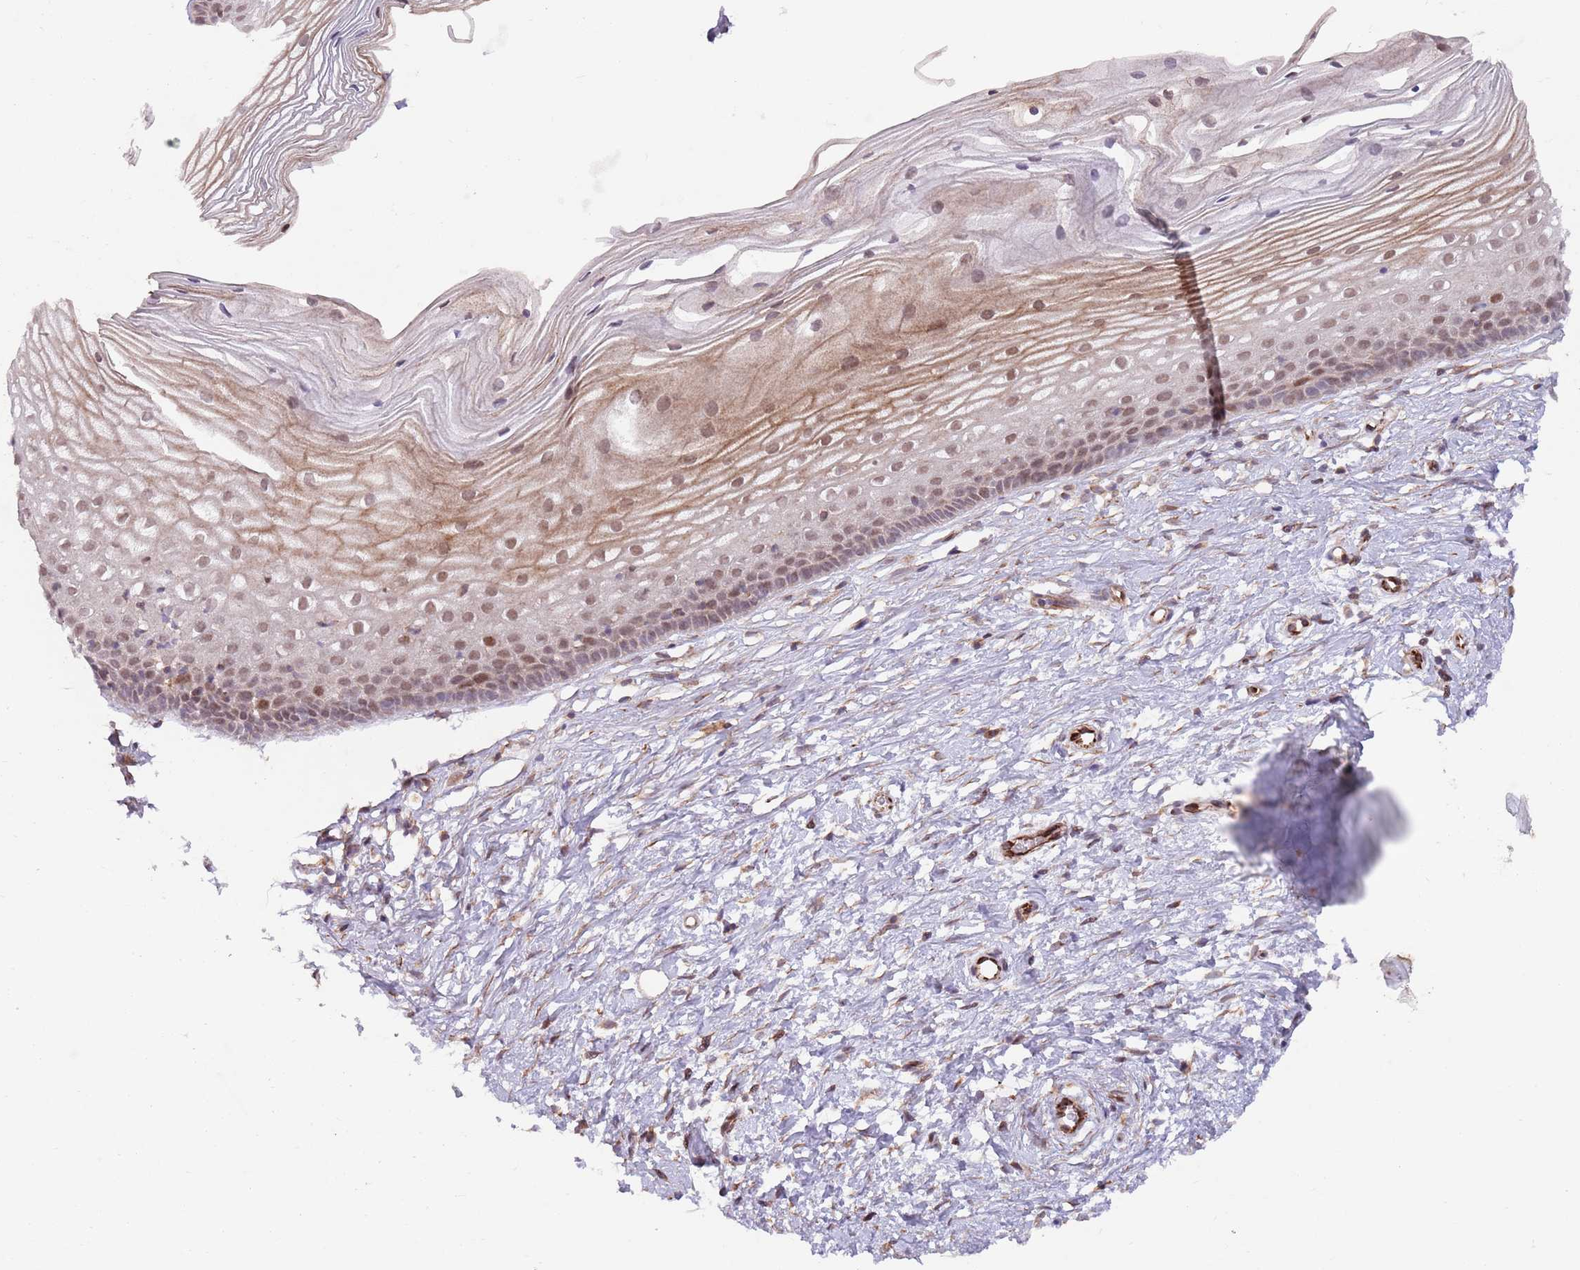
{"staining": {"intensity": "weak", "quantity": "25%-75%", "location": "nuclear"}, "tissue": "cervix", "cell_type": "Glandular cells", "image_type": "normal", "snomed": [{"axis": "morphology", "description": "Normal tissue, NOS"}, {"axis": "topography", "description": "Cervix"}], "caption": "The immunohistochemical stain labels weak nuclear expression in glandular cells of normal cervix. (Brightfield microscopy of DAB IHC at high magnification).", "gene": "CHD9", "patient": {"sex": "female", "age": 40}}